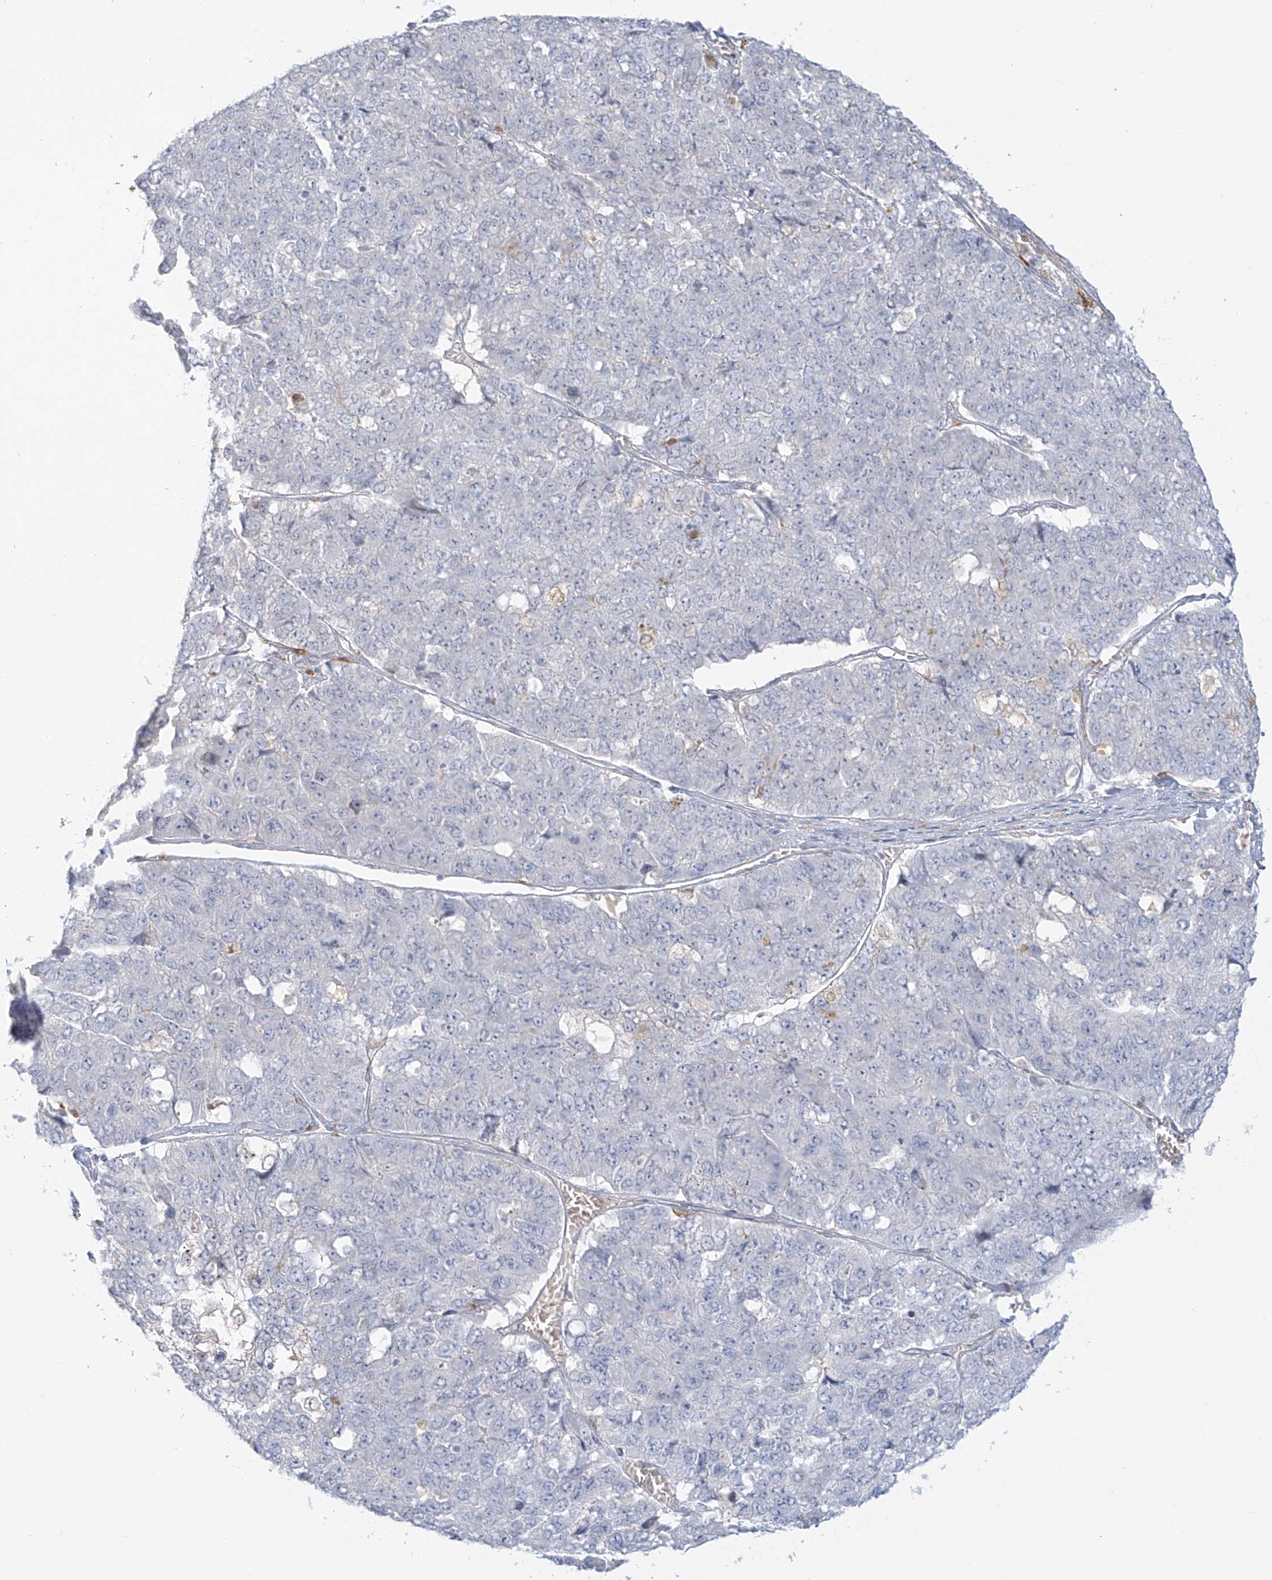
{"staining": {"intensity": "negative", "quantity": "none", "location": "none"}, "tissue": "pancreatic cancer", "cell_type": "Tumor cells", "image_type": "cancer", "snomed": [{"axis": "morphology", "description": "Adenocarcinoma, NOS"}, {"axis": "topography", "description": "Pancreas"}], "caption": "A micrograph of adenocarcinoma (pancreatic) stained for a protein reveals no brown staining in tumor cells. (DAB immunohistochemistry (IHC), high magnification).", "gene": "UPK1B", "patient": {"sex": "male", "age": 50}}